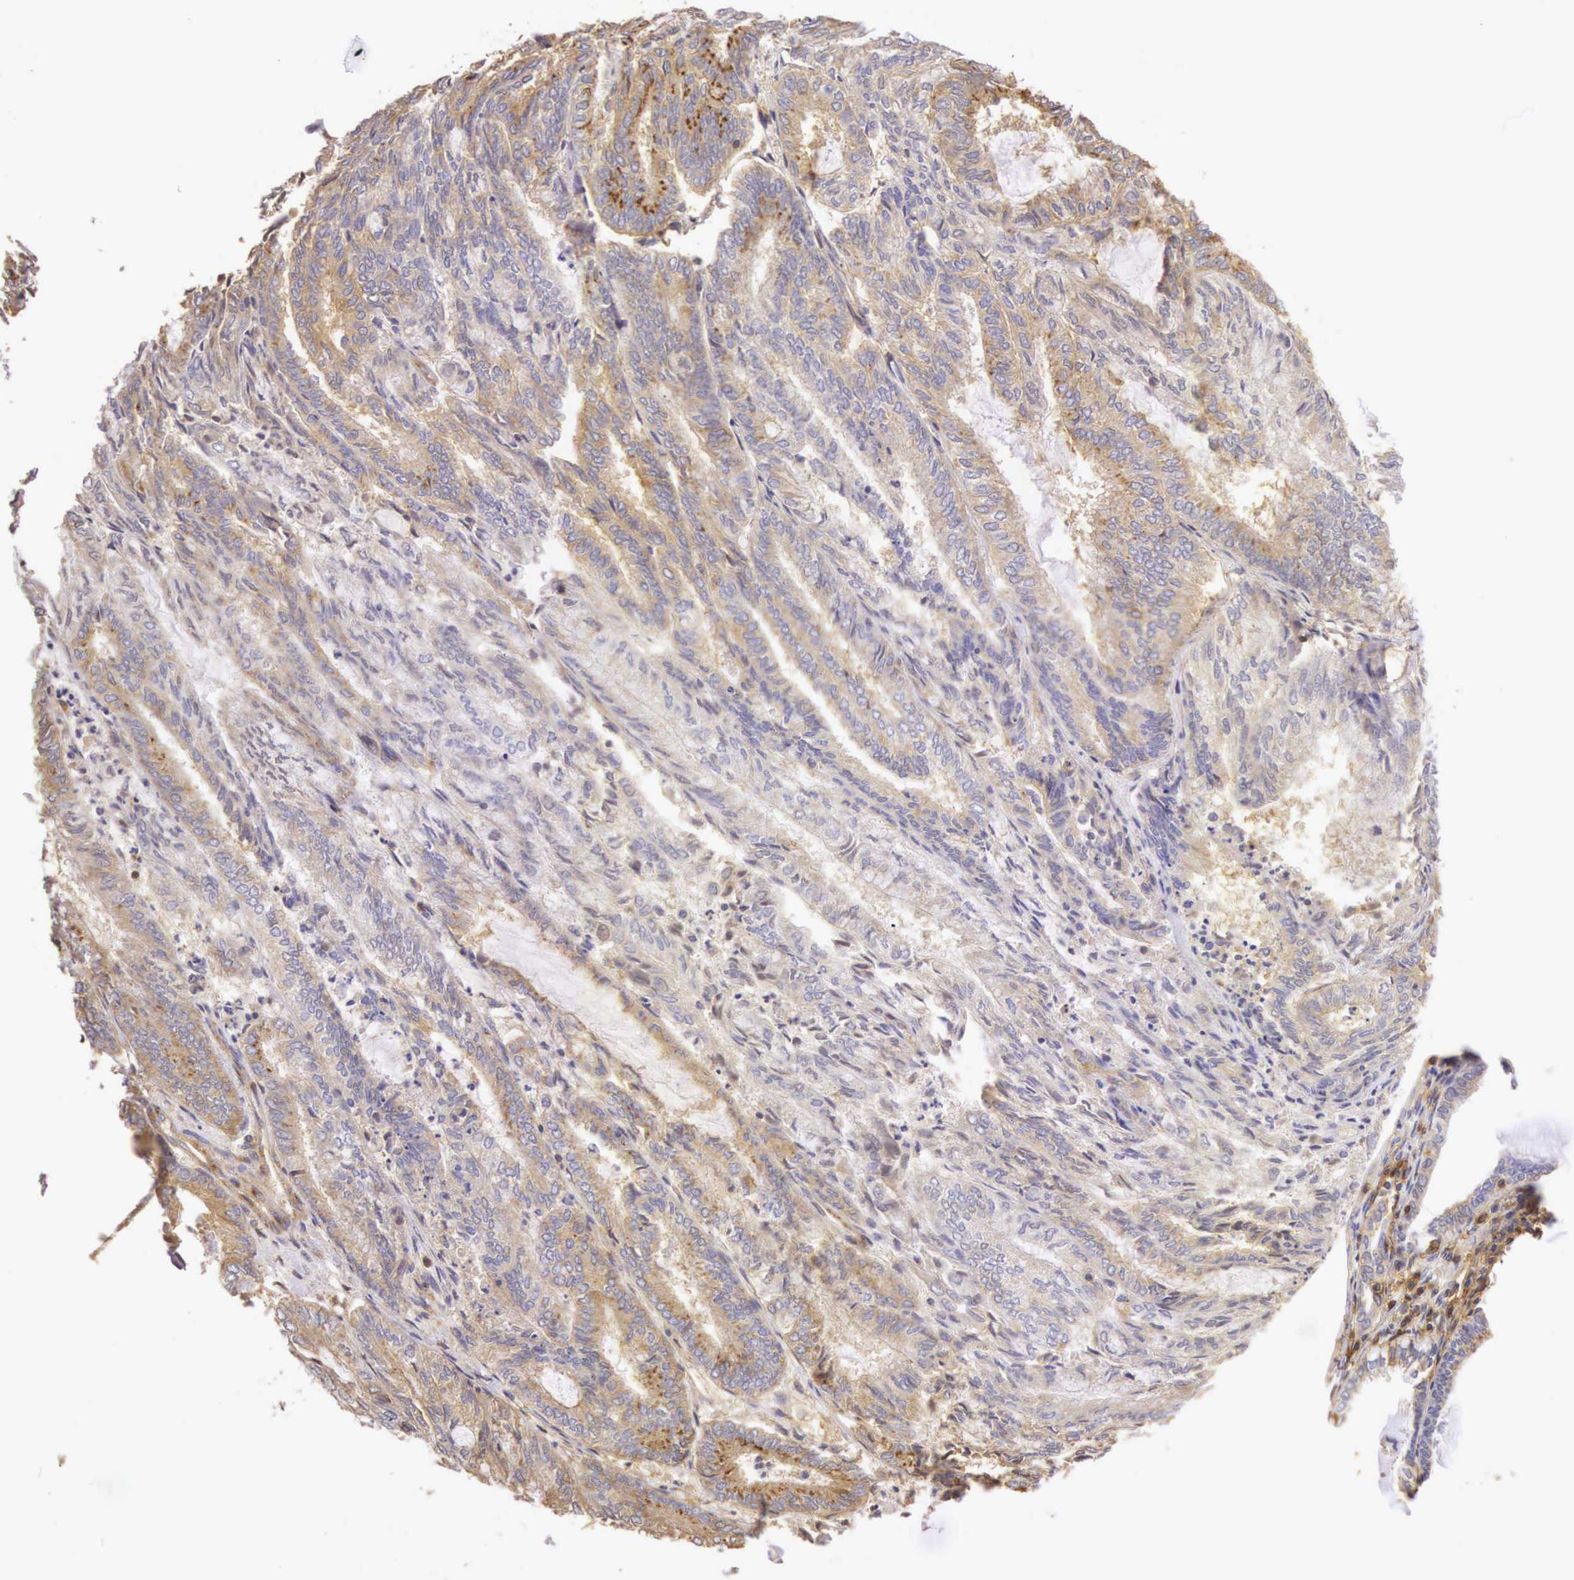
{"staining": {"intensity": "moderate", "quantity": "25%-75%", "location": "cytoplasmic/membranous"}, "tissue": "endometrial cancer", "cell_type": "Tumor cells", "image_type": "cancer", "snomed": [{"axis": "morphology", "description": "Adenocarcinoma, NOS"}, {"axis": "topography", "description": "Endometrium"}], "caption": "Human adenocarcinoma (endometrial) stained with a protein marker shows moderate staining in tumor cells.", "gene": "CD99", "patient": {"sex": "female", "age": 59}}